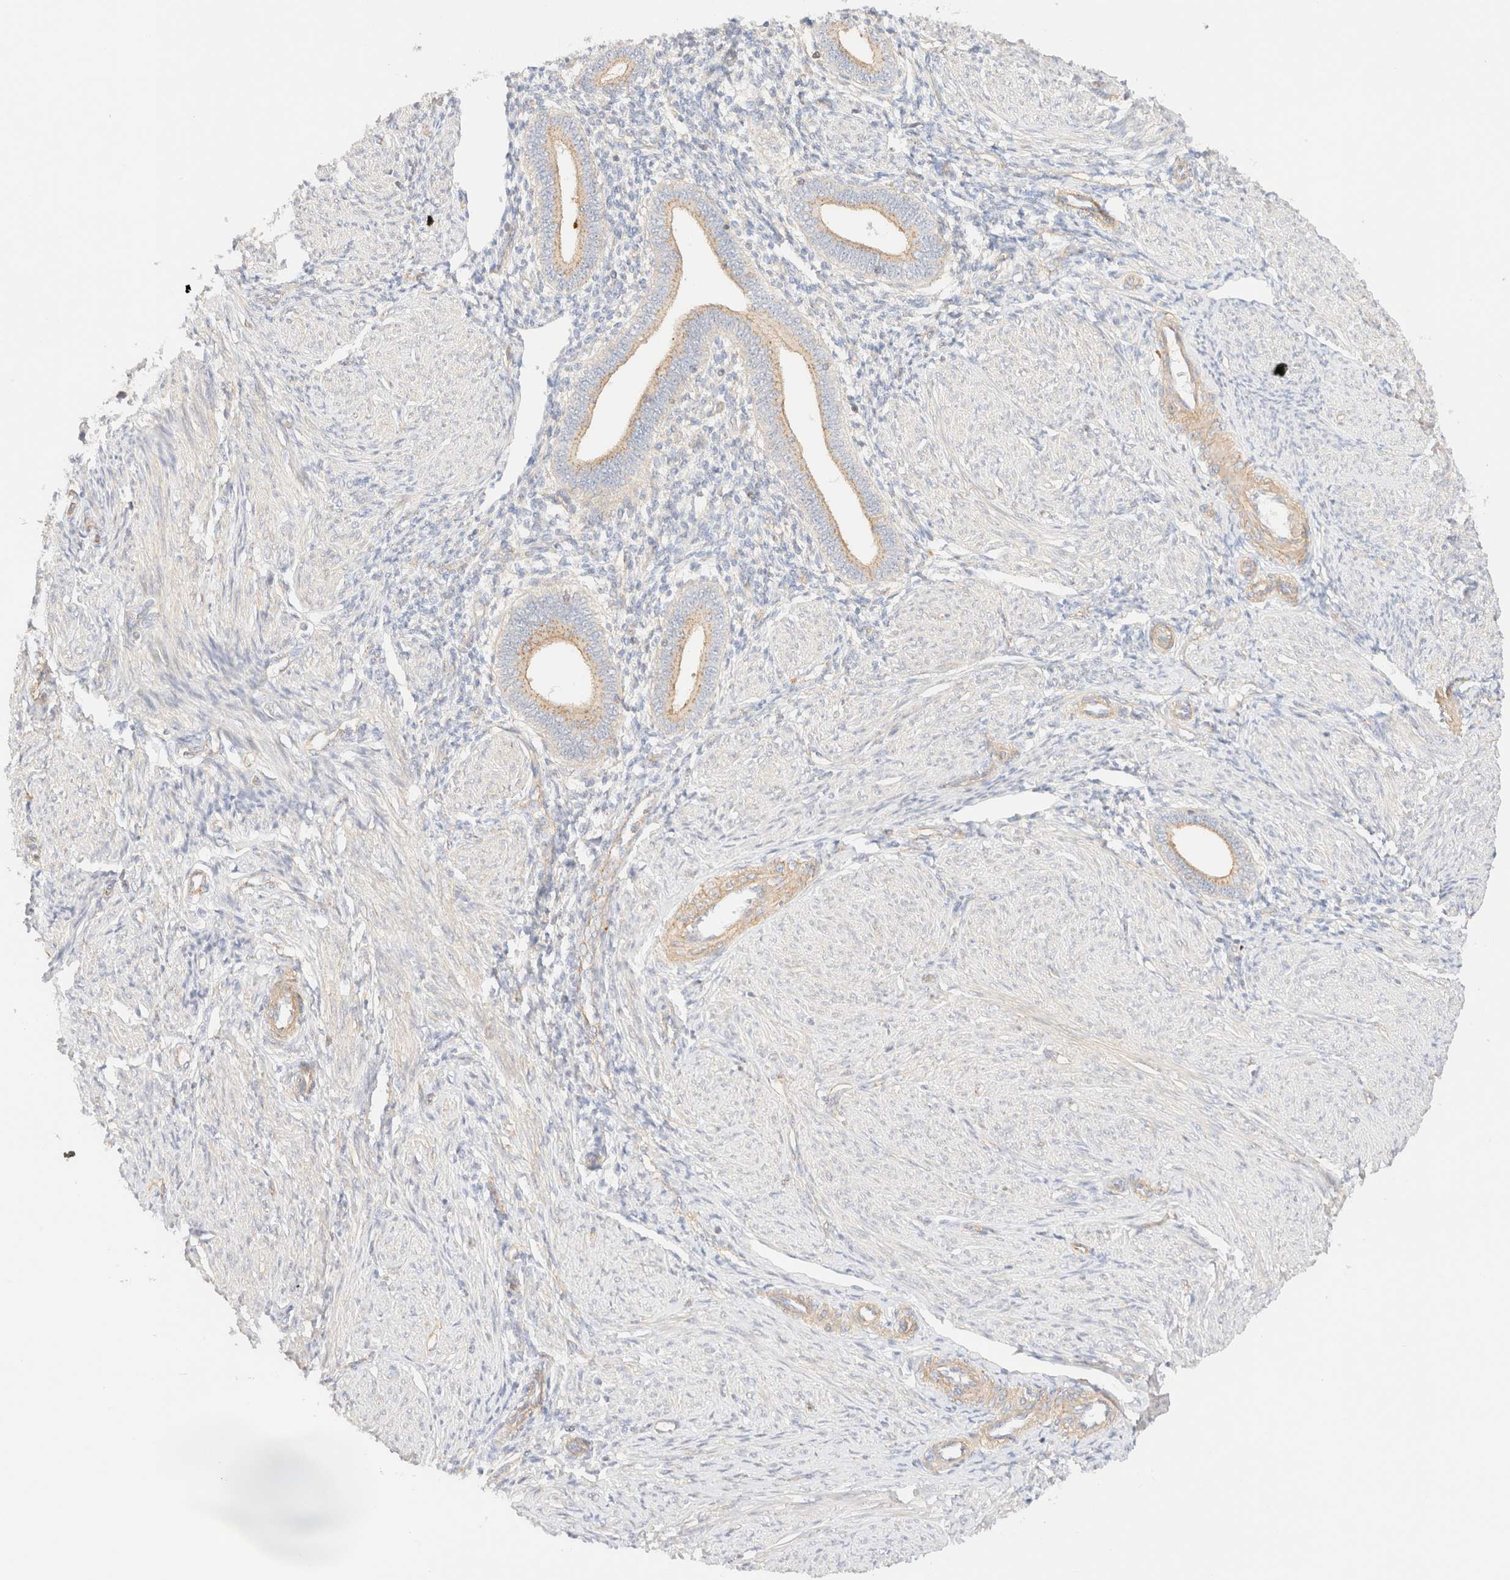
{"staining": {"intensity": "negative", "quantity": "none", "location": "none"}, "tissue": "endometrium", "cell_type": "Cells in endometrial stroma", "image_type": "normal", "snomed": [{"axis": "morphology", "description": "Normal tissue, NOS"}, {"axis": "topography", "description": "Endometrium"}], "caption": "Histopathology image shows no protein staining in cells in endometrial stroma of unremarkable endometrium. (DAB (3,3'-diaminobenzidine) immunohistochemistry with hematoxylin counter stain).", "gene": "MYO10", "patient": {"sex": "female", "age": 42}}